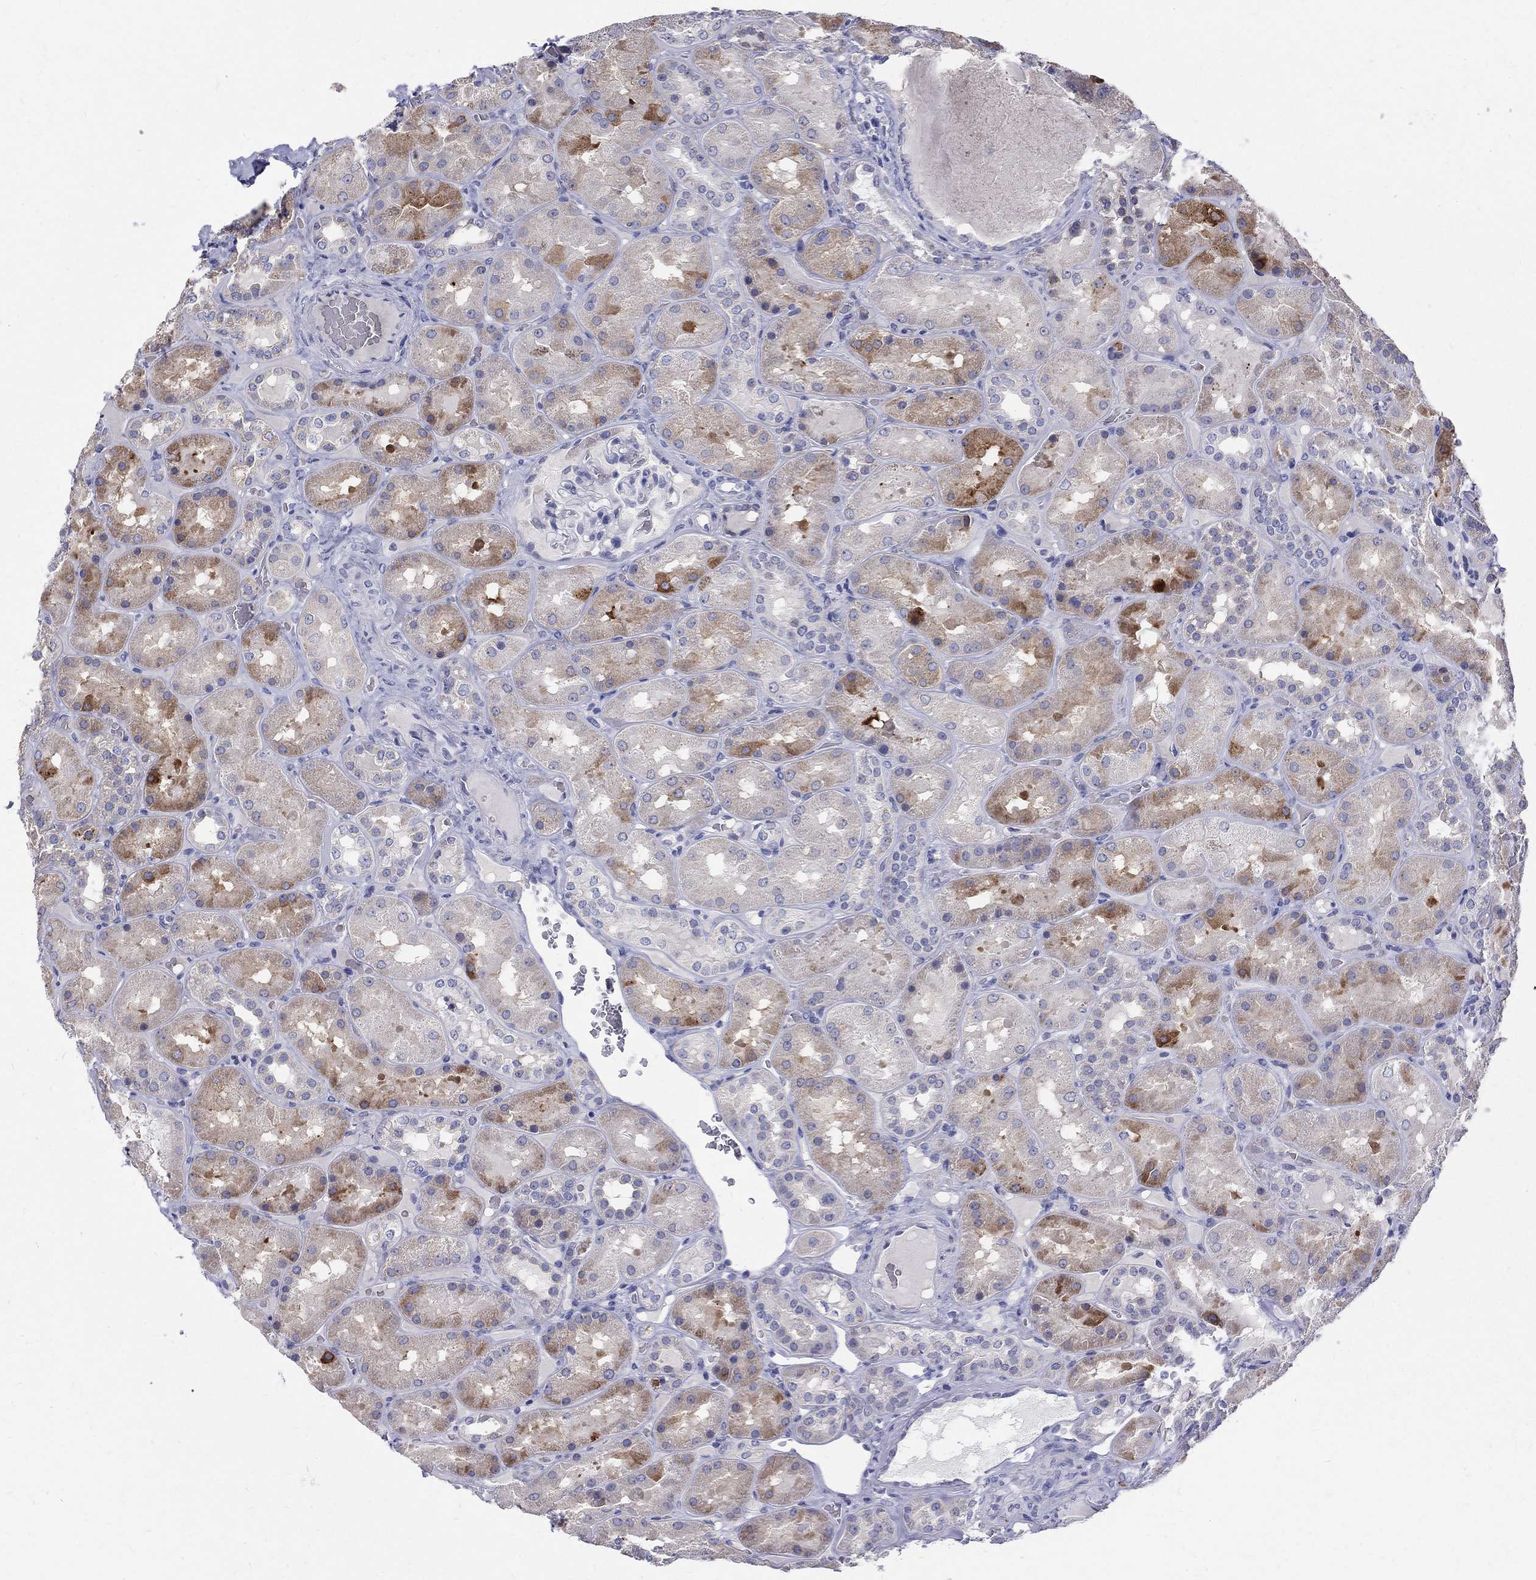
{"staining": {"intensity": "negative", "quantity": "none", "location": "none"}, "tissue": "kidney", "cell_type": "Cells in glomeruli", "image_type": "normal", "snomed": [{"axis": "morphology", "description": "Normal tissue, NOS"}, {"axis": "topography", "description": "Kidney"}], "caption": "Immunohistochemistry image of benign kidney: human kidney stained with DAB (3,3'-diaminobenzidine) reveals no significant protein staining in cells in glomeruli. (DAB (3,3'-diaminobenzidine) immunohistochemistry (IHC), high magnification).", "gene": "AGER", "patient": {"sex": "male", "age": 73}}